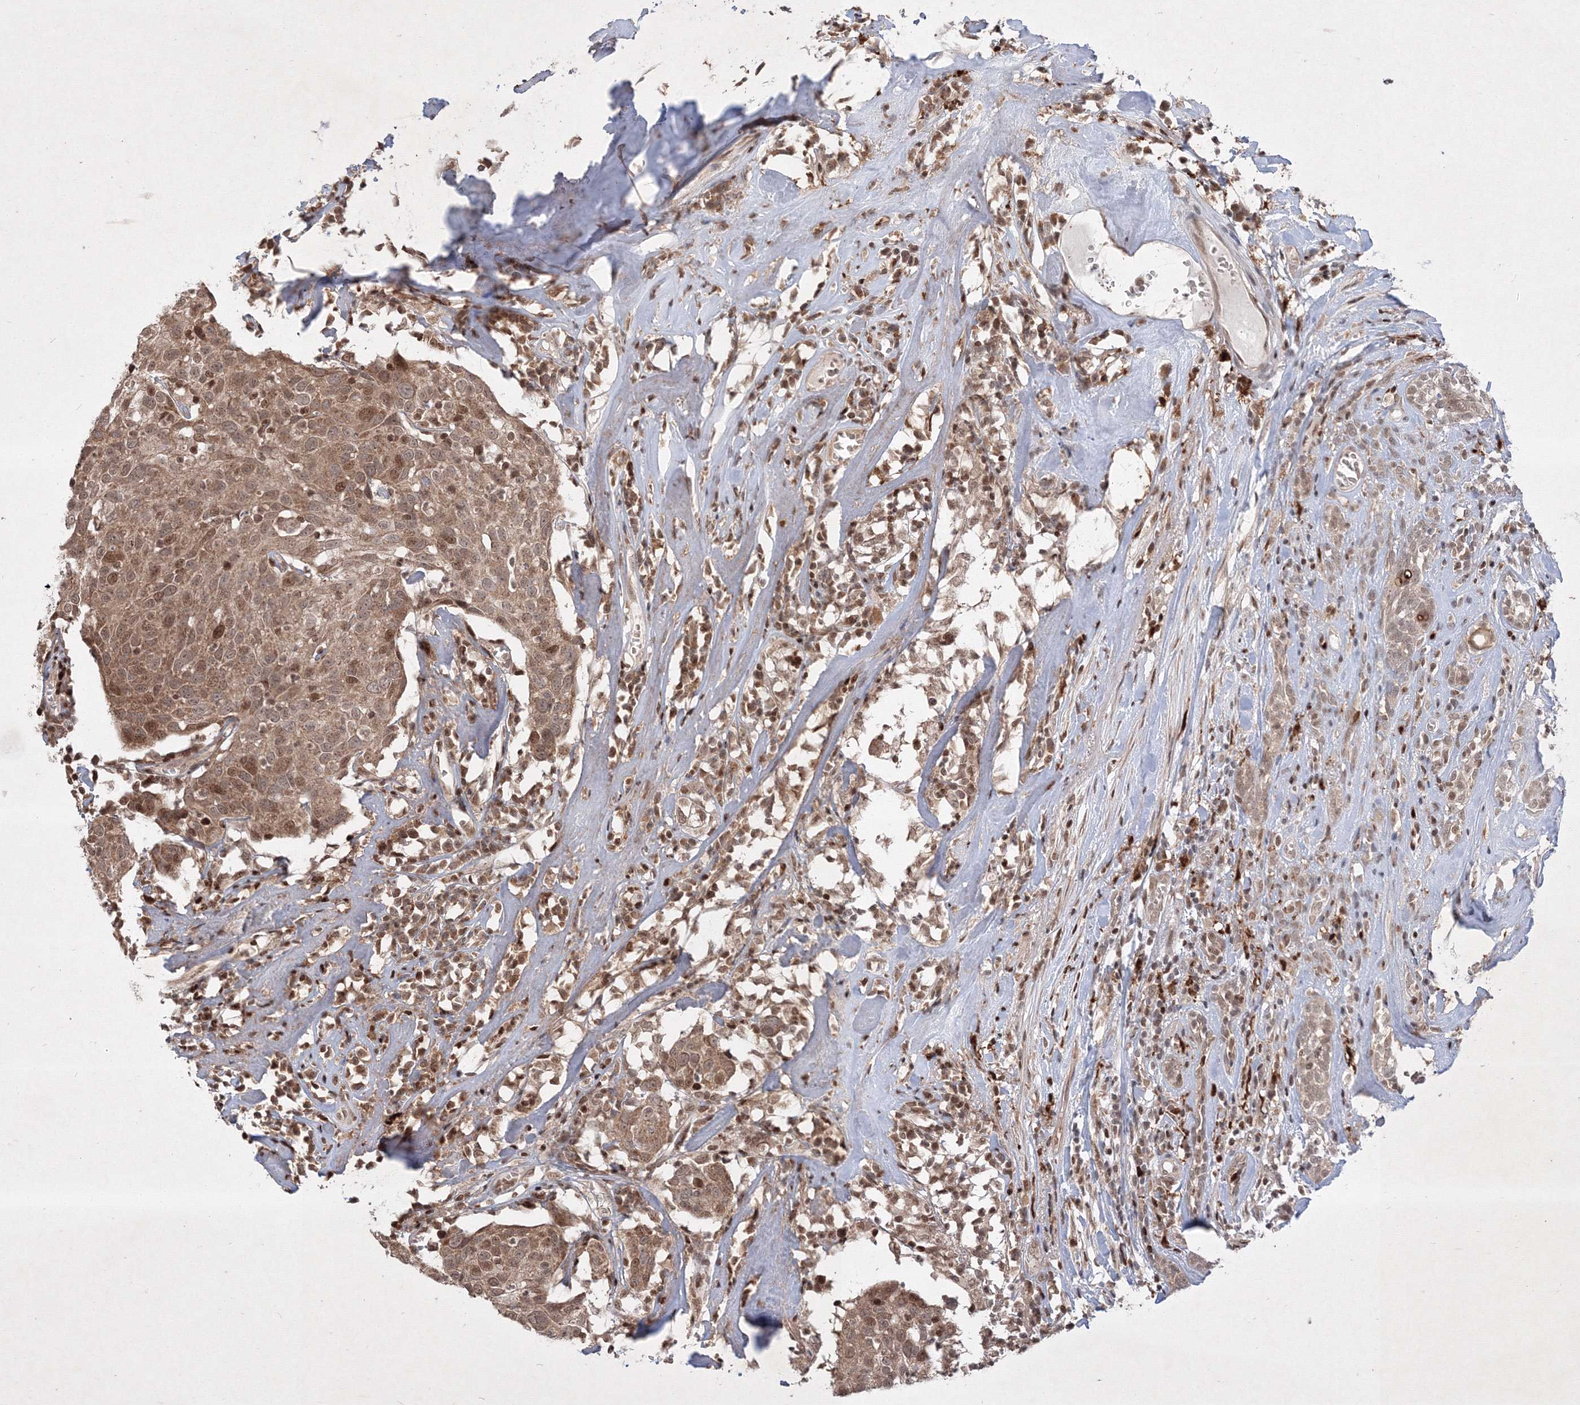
{"staining": {"intensity": "moderate", "quantity": ">75%", "location": "cytoplasmic/membranous,nuclear"}, "tissue": "head and neck cancer", "cell_type": "Tumor cells", "image_type": "cancer", "snomed": [{"axis": "morphology", "description": "Adenocarcinoma, NOS"}, {"axis": "topography", "description": "Salivary gland"}, {"axis": "topography", "description": "Head-Neck"}], "caption": "IHC of human adenocarcinoma (head and neck) reveals medium levels of moderate cytoplasmic/membranous and nuclear positivity in about >75% of tumor cells. (DAB IHC with brightfield microscopy, high magnification).", "gene": "TAB1", "patient": {"sex": "female", "age": 65}}